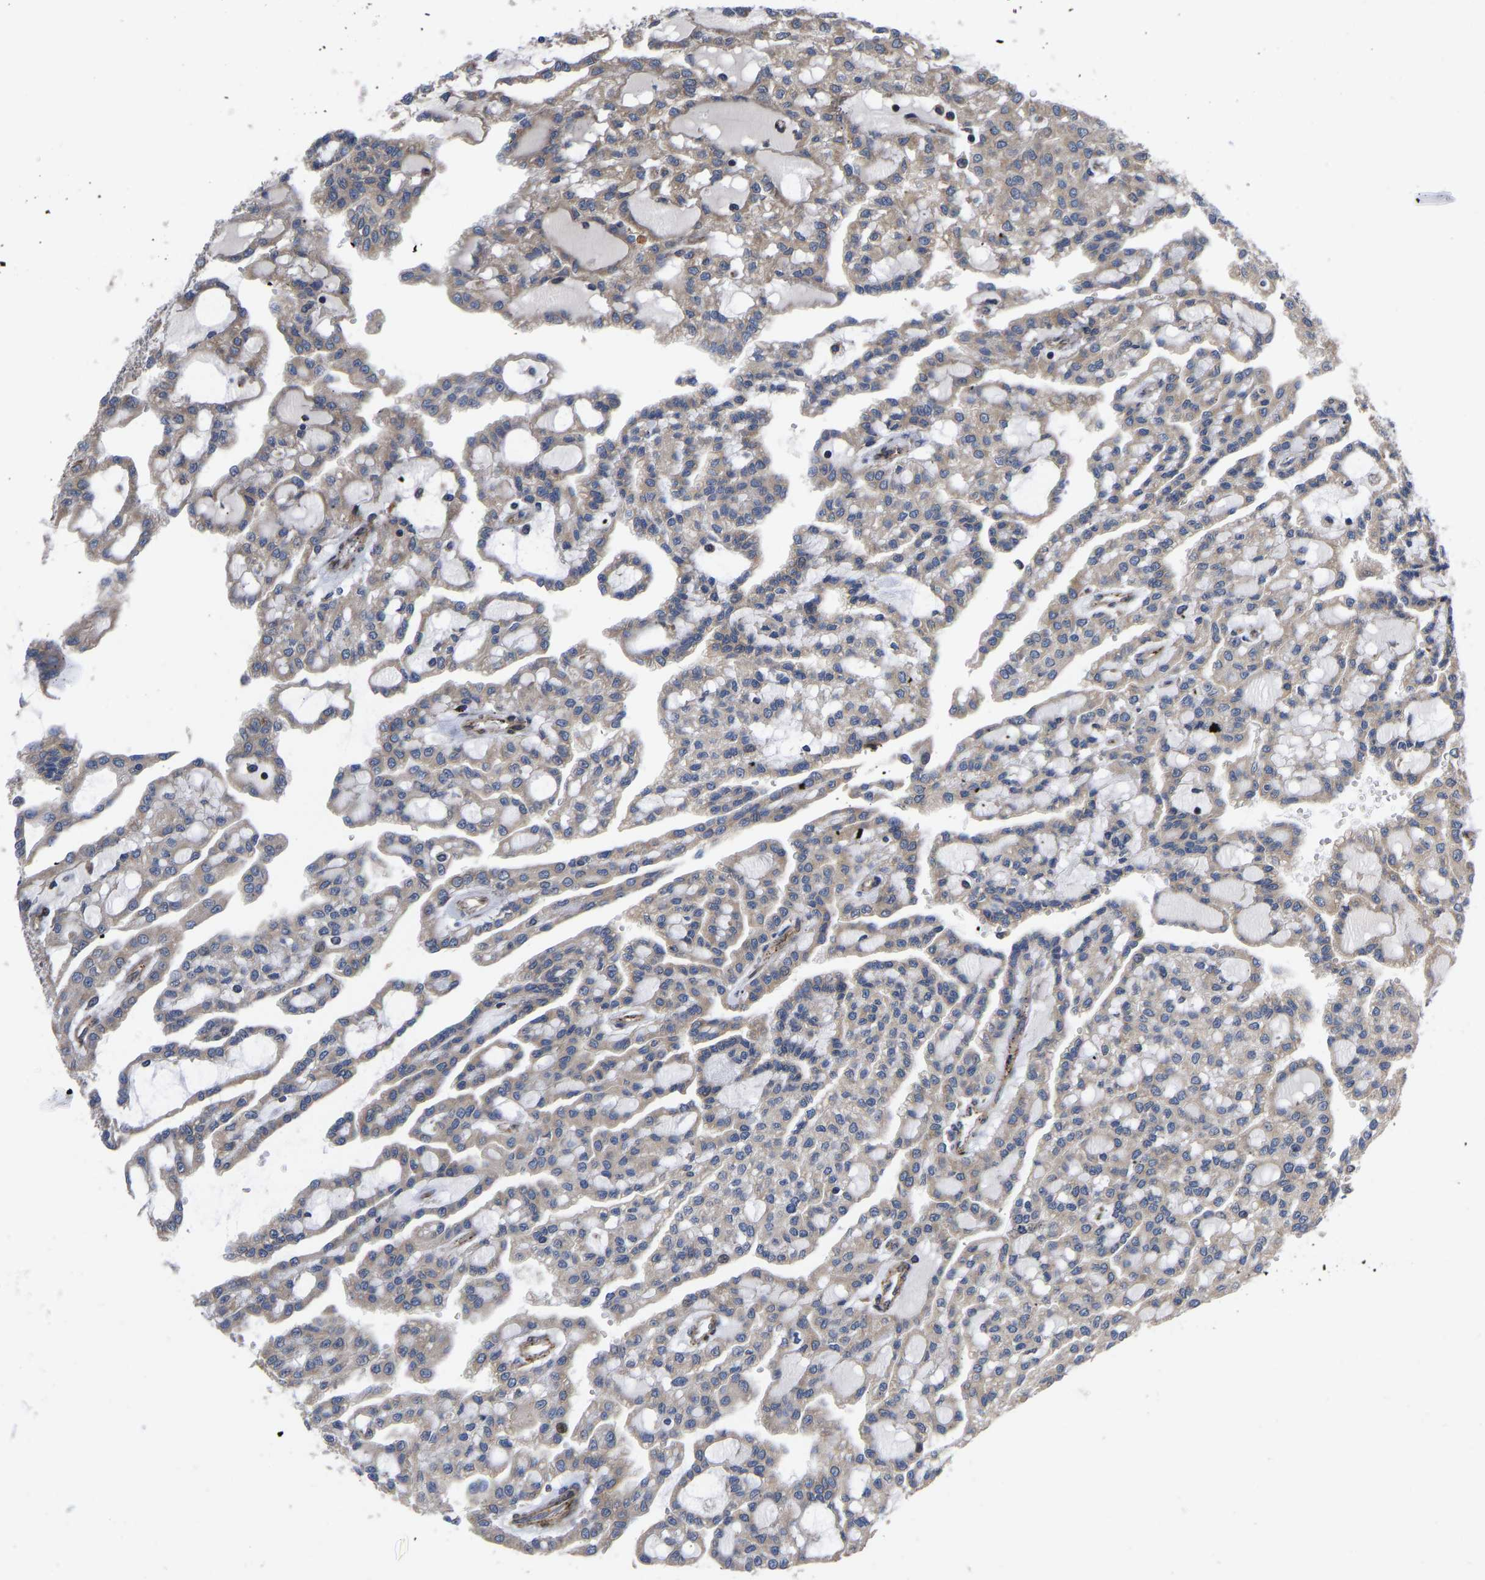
{"staining": {"intensity": "weak", "quantity": ">75%", "location": "cytoplasmic/membranous"}, "tissue": "renal cancer", "cell_type": "Tumor cells", "image_type": "cancer", "snomed": [{"axis": "morphology", "description": "Adenocarcinoma, NOS"}, {"axis": "topography", "description": "Kidney"}], "caption": "IHC micrograph of human renal cancer (adenocarcinoma) stained for a protein (brown), which displays low levels of weak cytoplasmic/membranous positivity in approximately >75% of tumor cells.", "gene": "TMEM38B", "patient": {"sex": "male", "age": 63}}